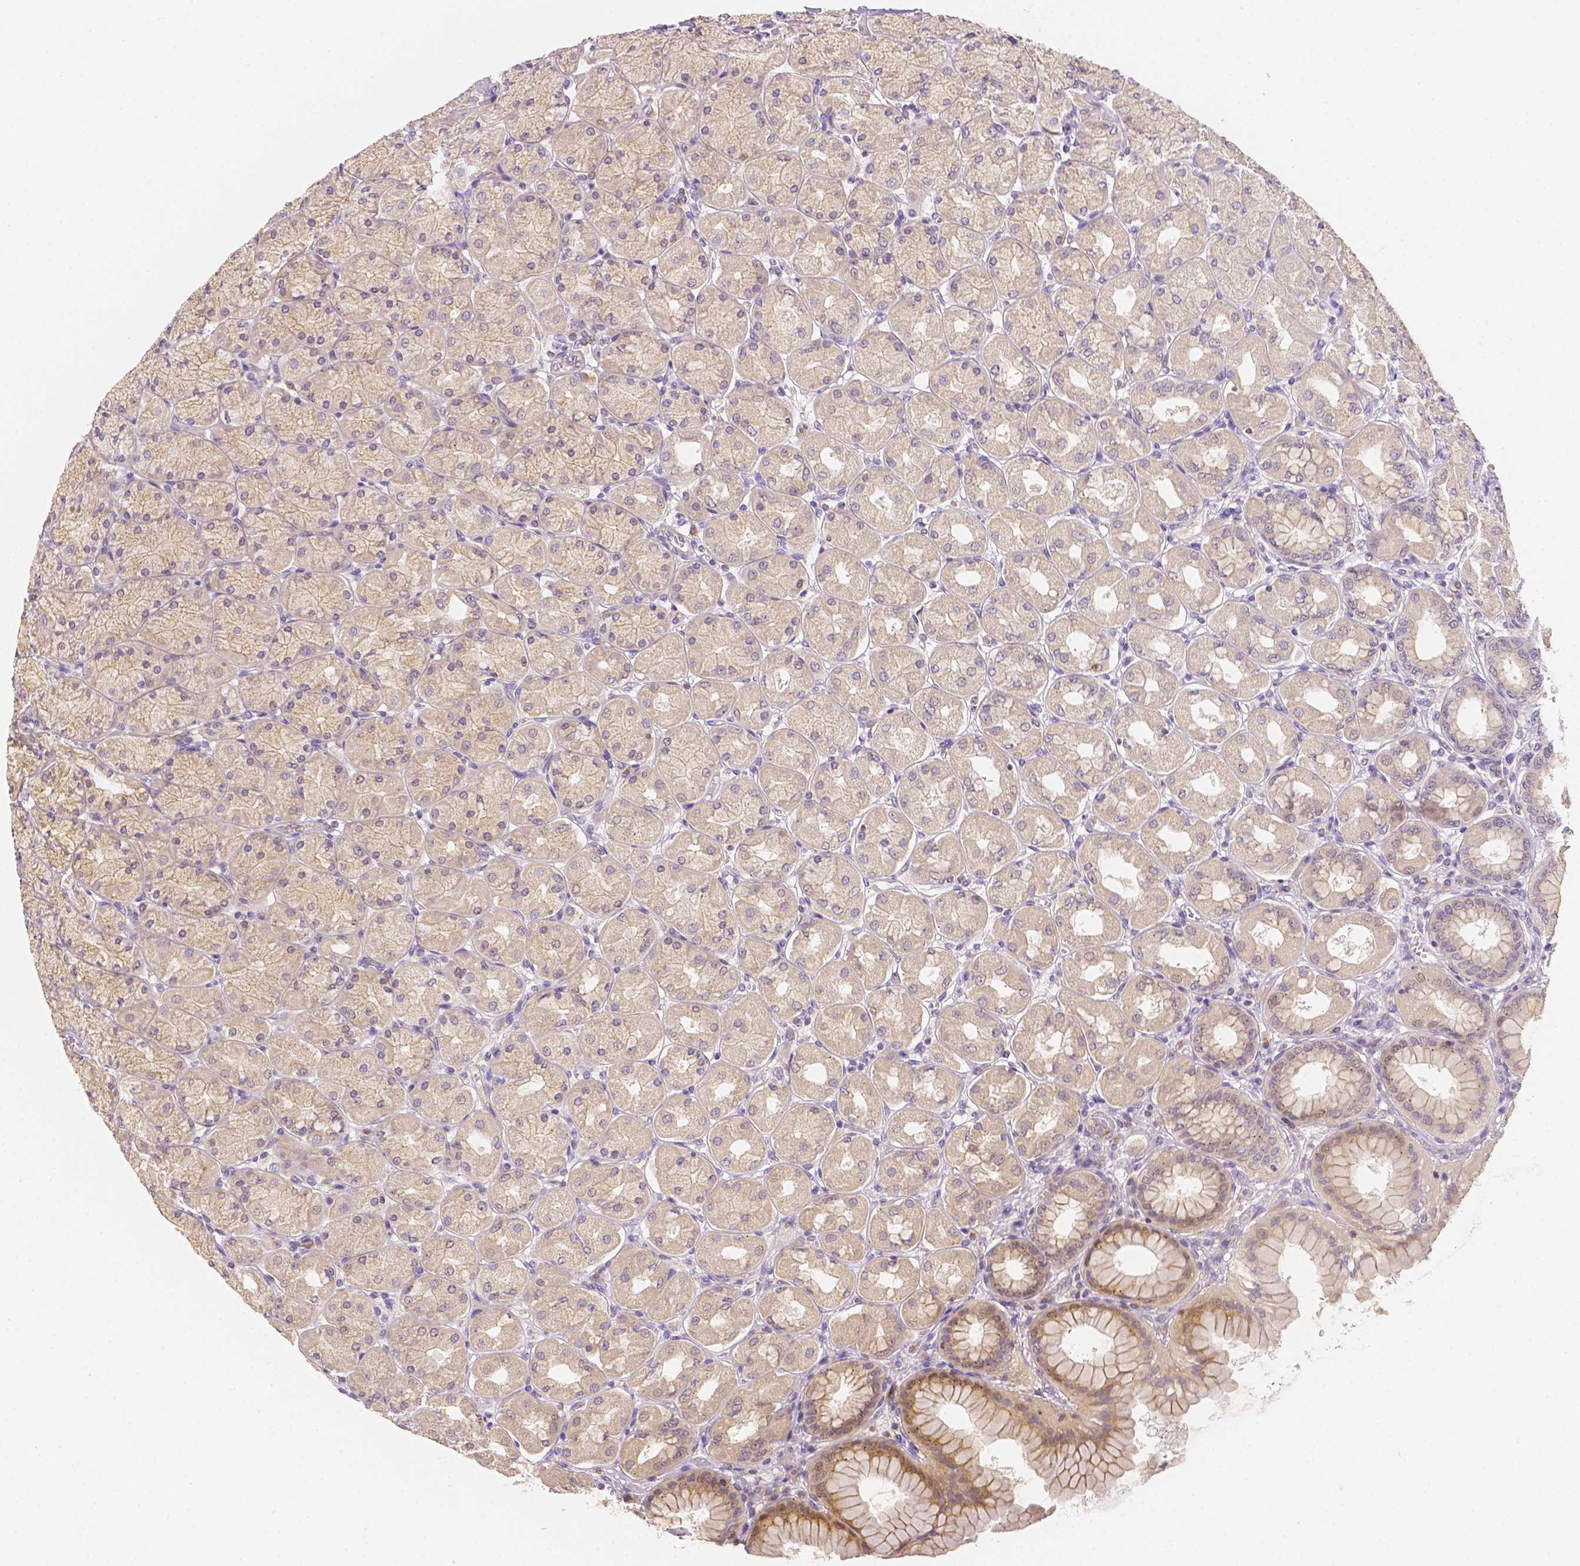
{"staining": {"intensity": "weak", "quantity": "25%-75%", "location": "cytoplasmic/membranous"}, "tissue": "stomach", "cell_type": "Glandular cells", "image_type": "normal", "snomed": [{"axis": "morphology", "description": "Normal tissue, NOS"}, {"axis": "topography", "description": "Stomach, upper"}], "caption": "This photomicrograph reveals benign stomach stained with IHC to label a protein in brown. The cytoplasmic/membranous of glandular cells show weak positivity for the protein. Nuclei are counter-stained blue.", "gene": "C10orf67", "patient": {"sex": "female", "age": 56}}